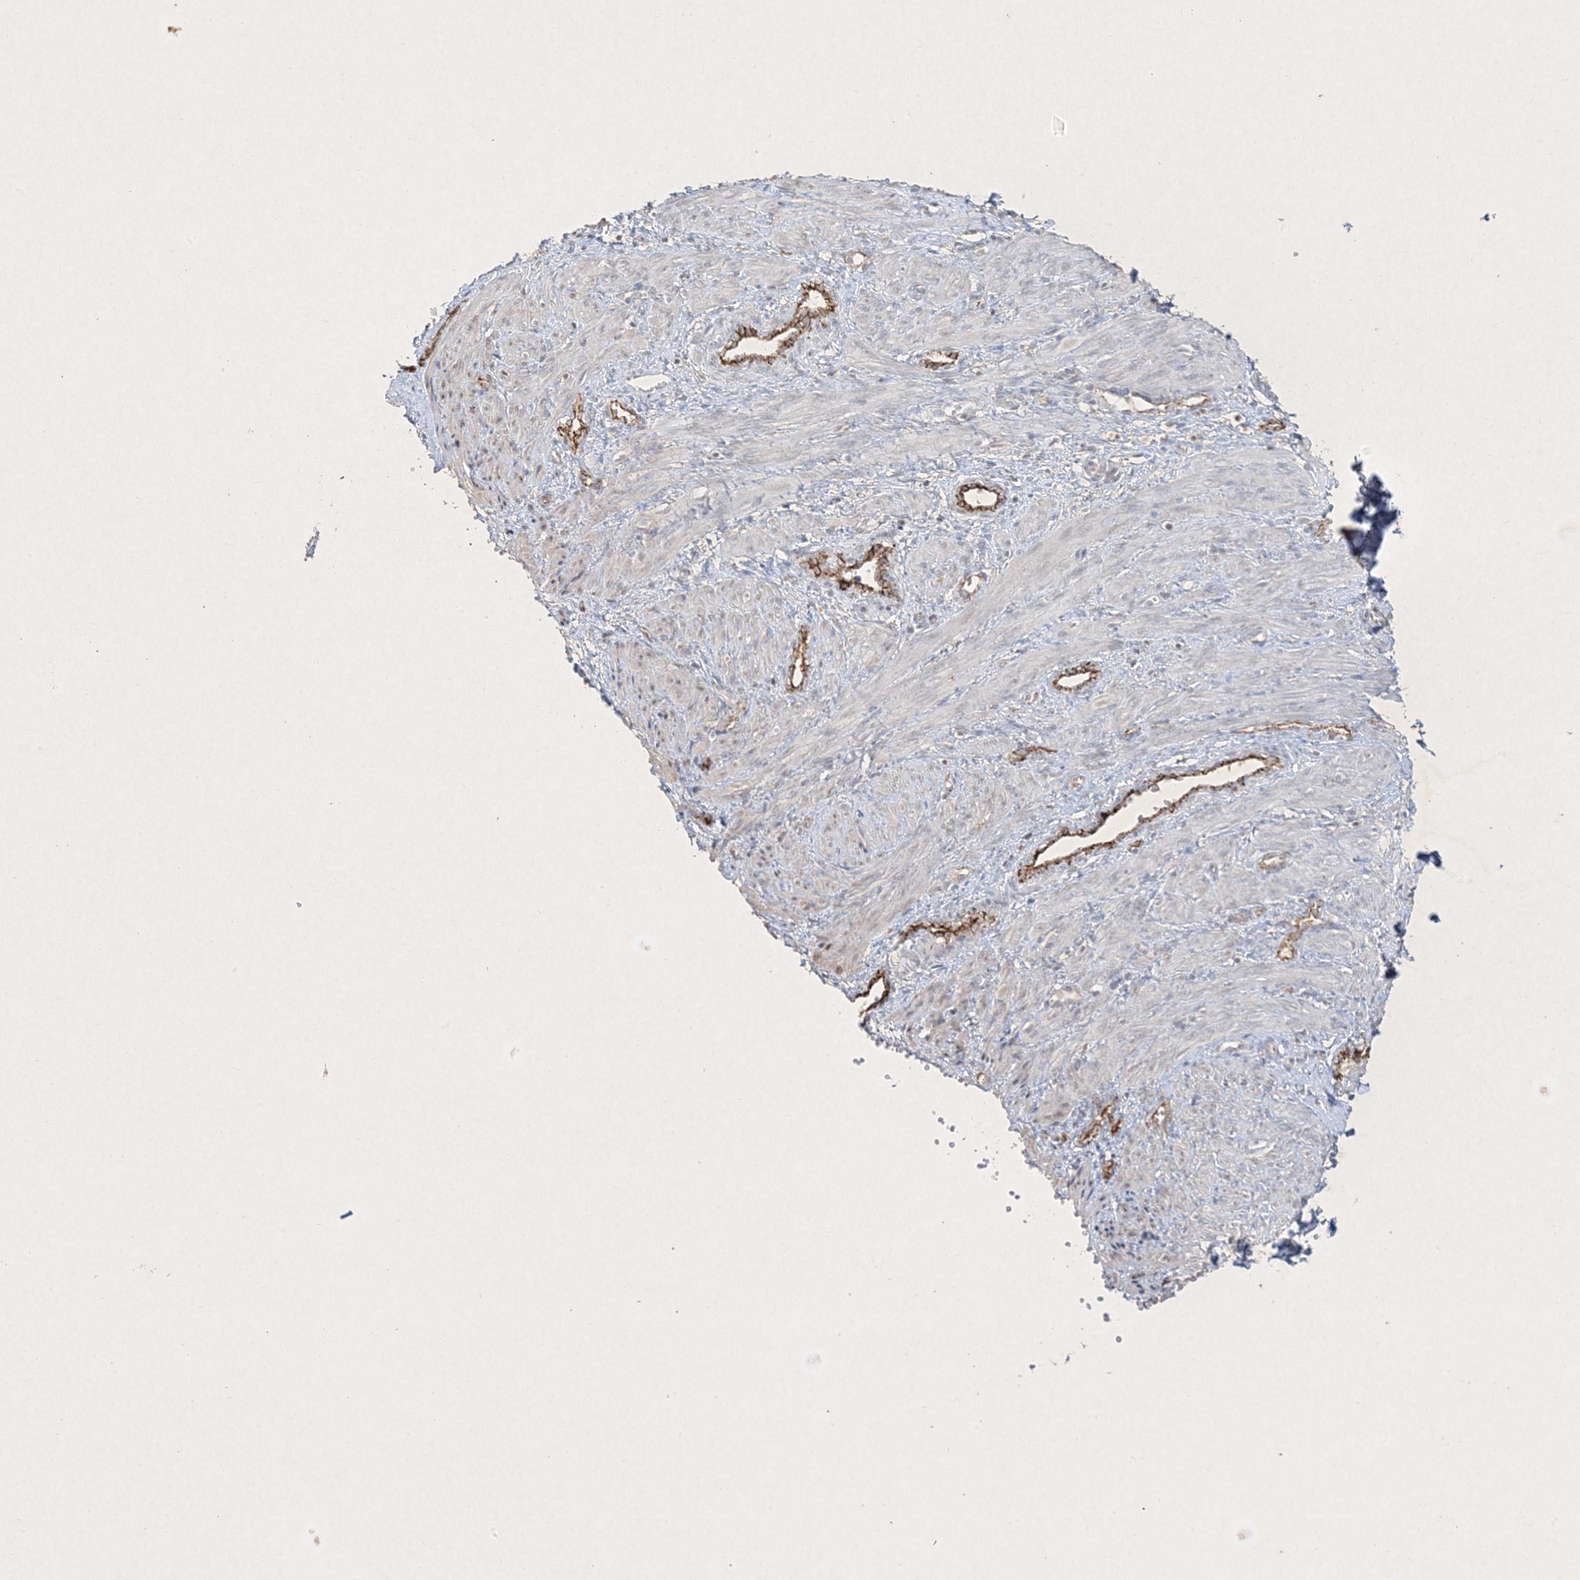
{"staining": {"intensity": "negative", "quantity": "none", "location": "none"}, "tissue": "smooth muscle", "cell_type": "Smooth muscle cells", "image_type": "normal", "snomed": [{"axis": "morphology", "description": "Normal tissue, NOS"}, {"axis": "topography", "description": "Endometrium"}], "caption": "The histopathology image reveals no significant staining in smooth muscle cells of smooth muscle. (IHC, brightfield microscopy, high magnification).", "gene": "PRSS36", "patient": {"sex": "female", "age": 33}}